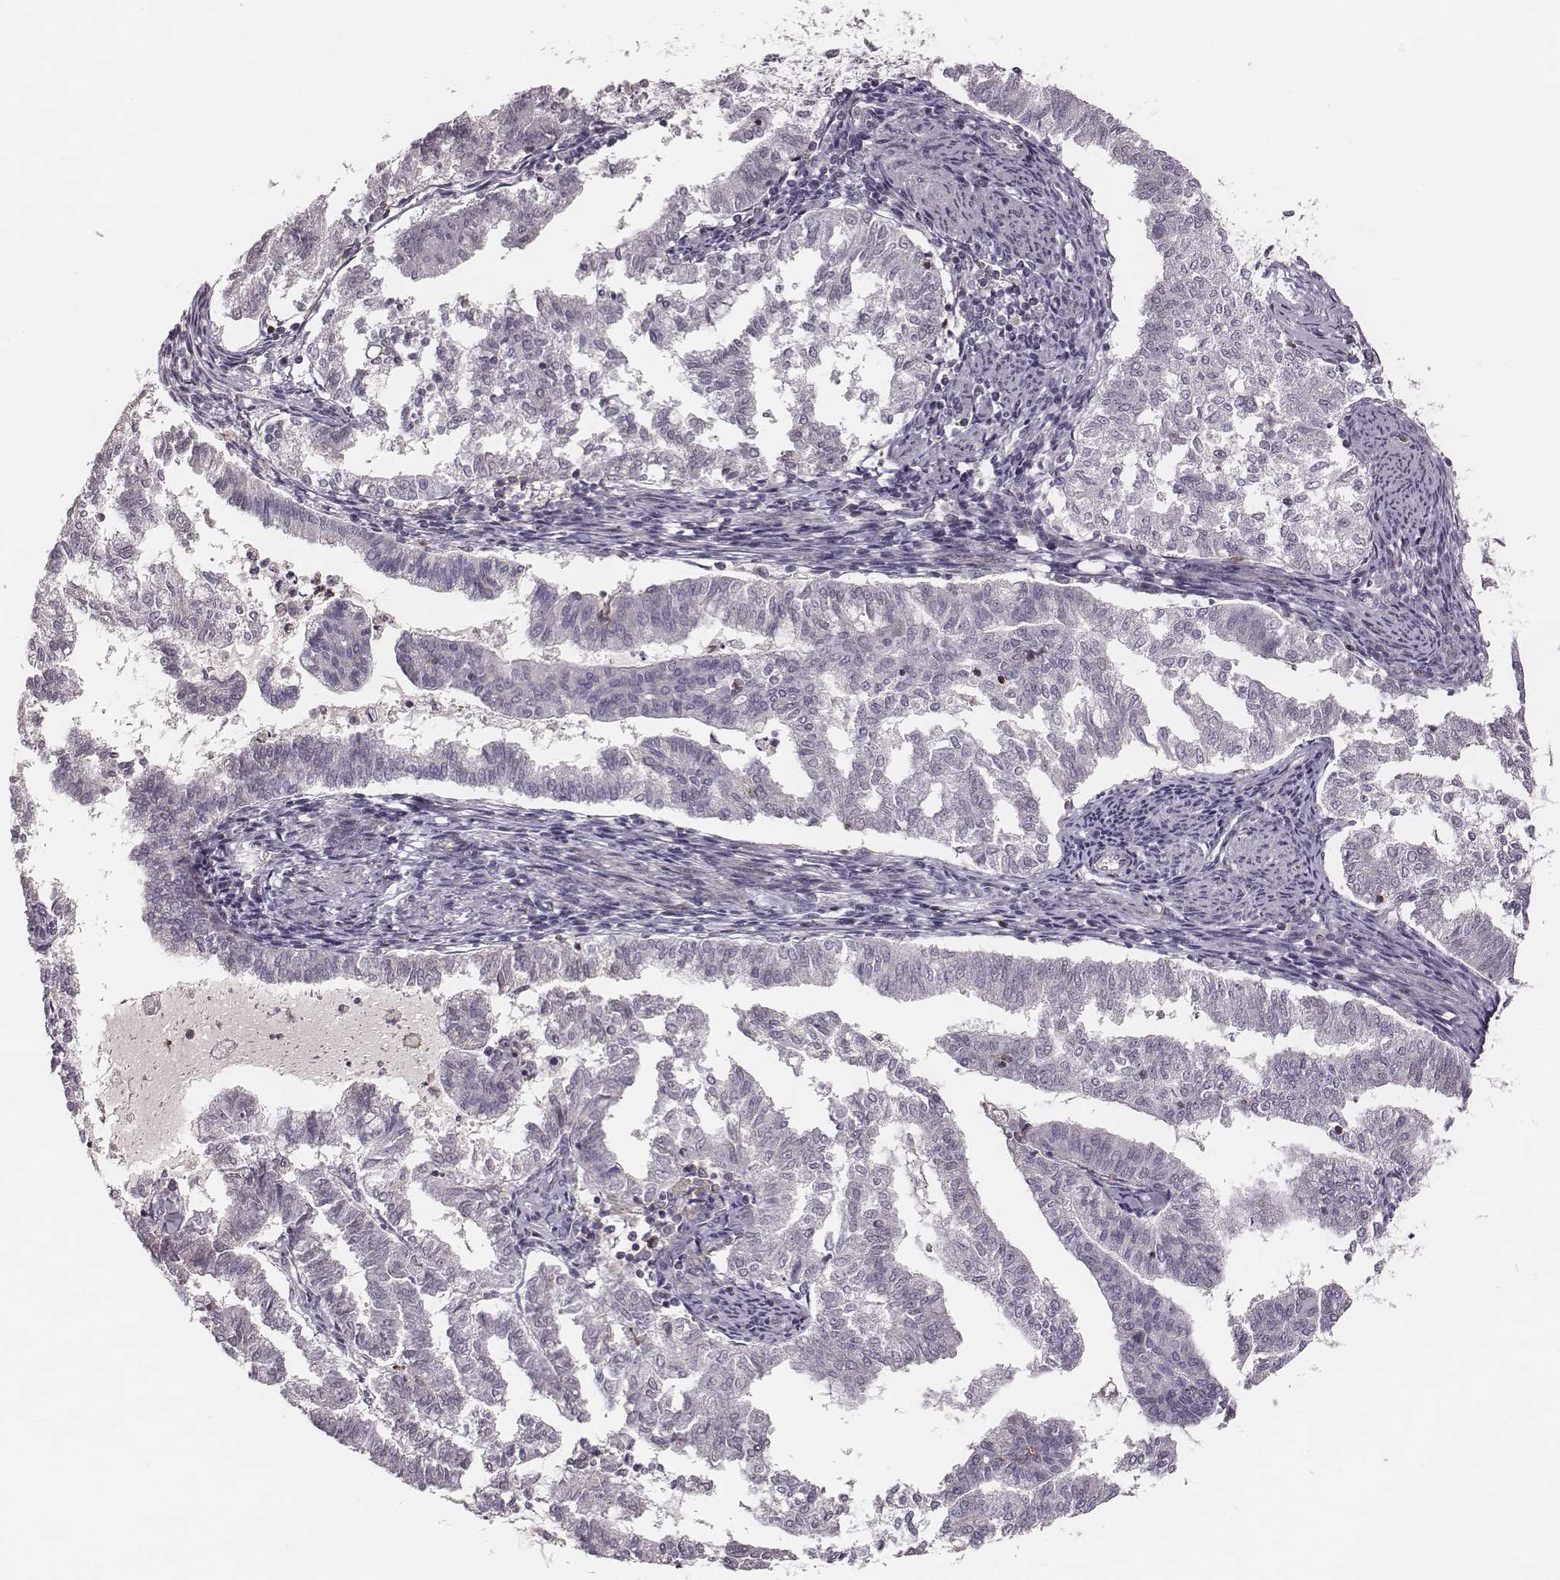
{"staining": {"intensity": "negative", "quantity": "none", "location": "none"}, "tissue": "endometrial cancer", "cell_type": "Tumor cells", "image_type": "cancer", "snomed": [{"axis": "morphology", "description": "Adenocarcinoma, NOS"}, {"axis": "topography", "description": "Endometrium"}], "caption": "This is an immunohistochemistry (IHC) image of human adenocarcinoma (endometrial). There is no staining in tumor cells.", "gene": "ZYX", "patient": {"sex": "female", "age": 79}}